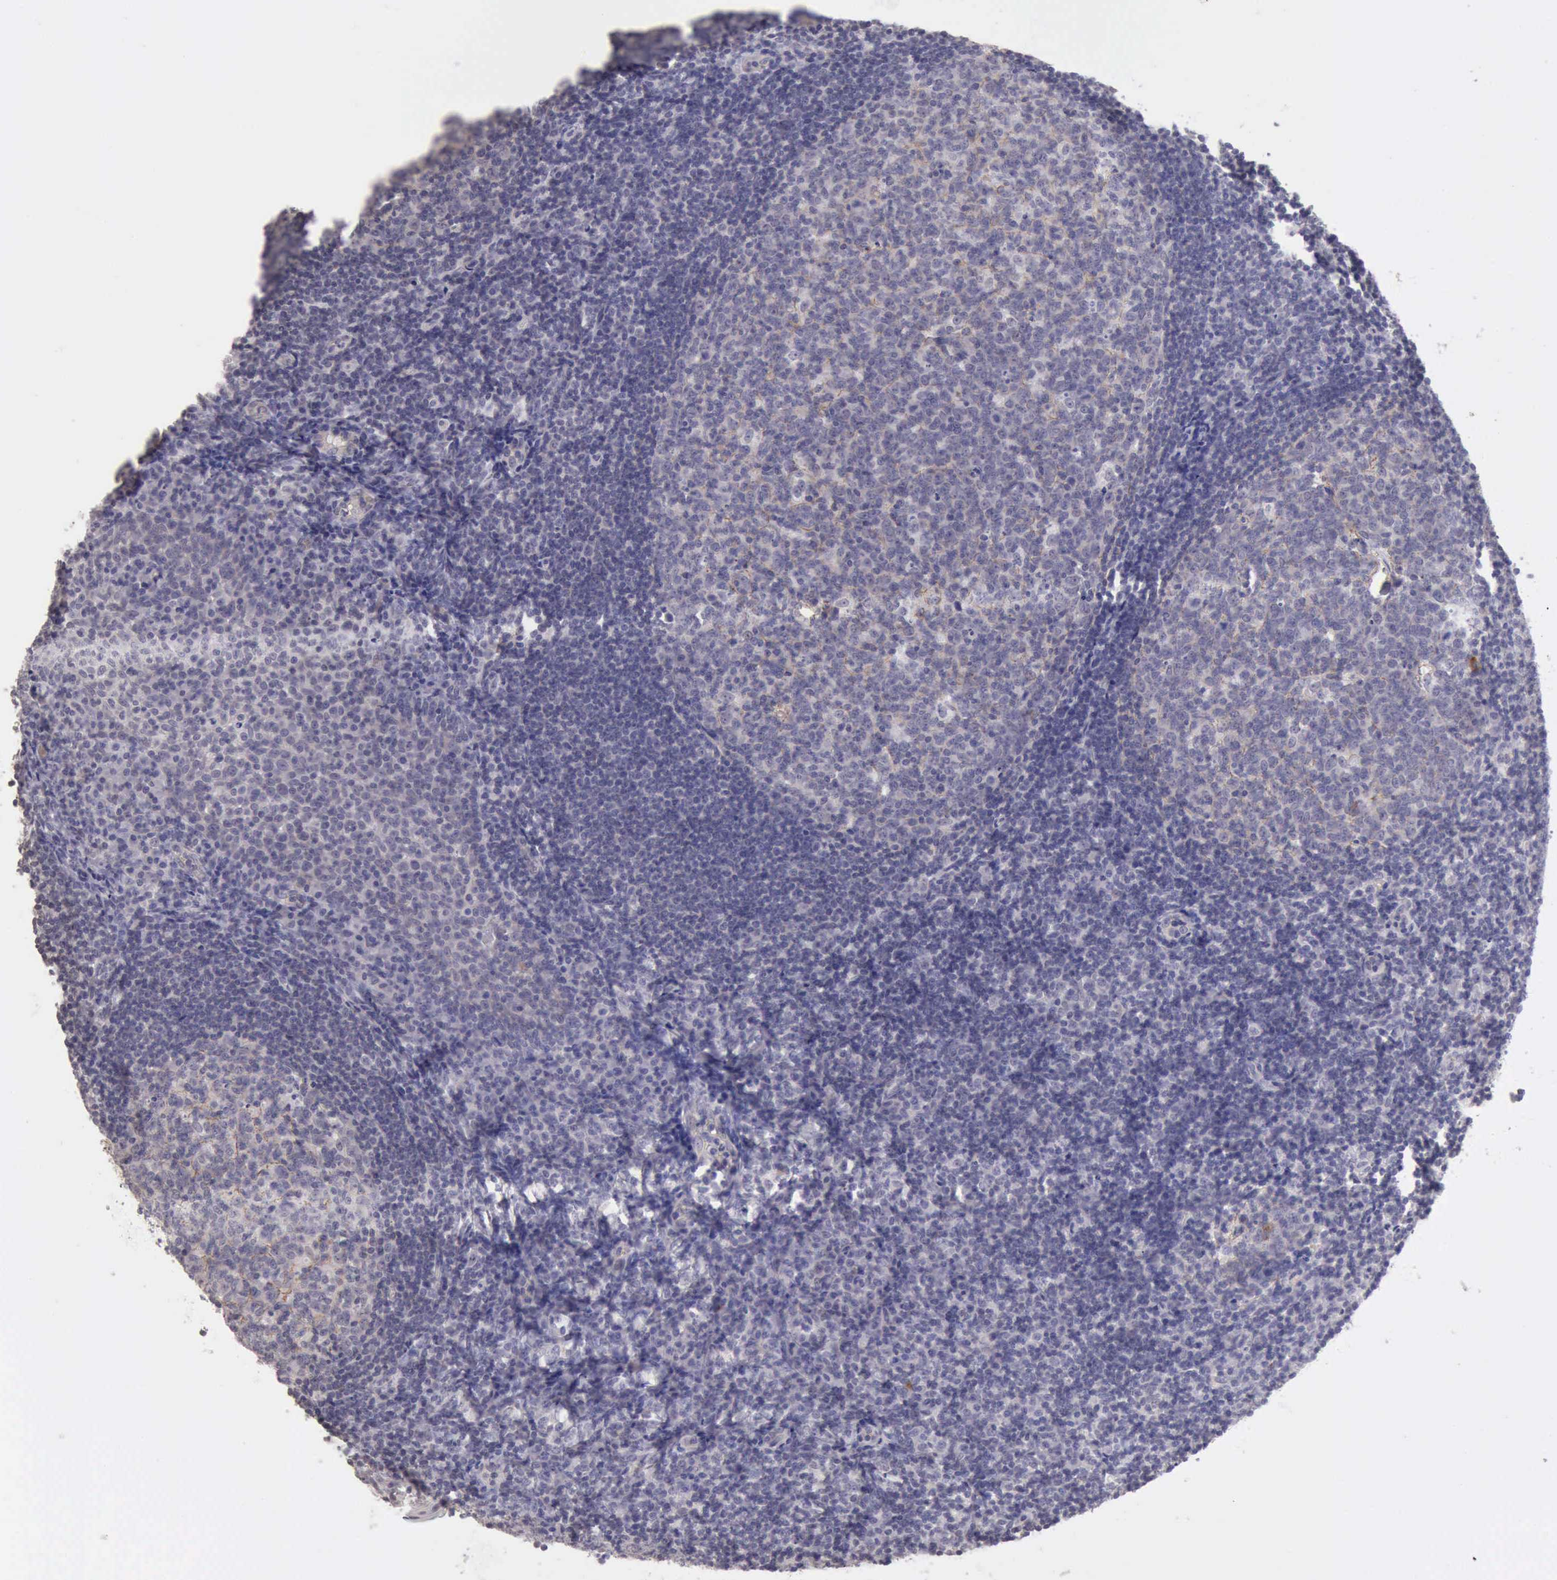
{"staining": {"intensity": "weak", "quantity": "<25%", "location": "cytoplasmic/membranous"}, "tissue": "tonsil", "cell_type": "Germinal center cells", "image_type": "normal", "snomed": [{"axis": "morphology", "description": "Normal tissue, NOS"}, {"axis": "topography", "description": "Tonsil"}], "caption": "This is a photomicrograph of immunohistochemistry staining of normal tonsil, which shows no positivity in germinal center cells. (Immunohistochemistry, brightfield microscopy, high magnification).", "gene": "KCND1", "patient": {"sex": "female", "age": 40}}